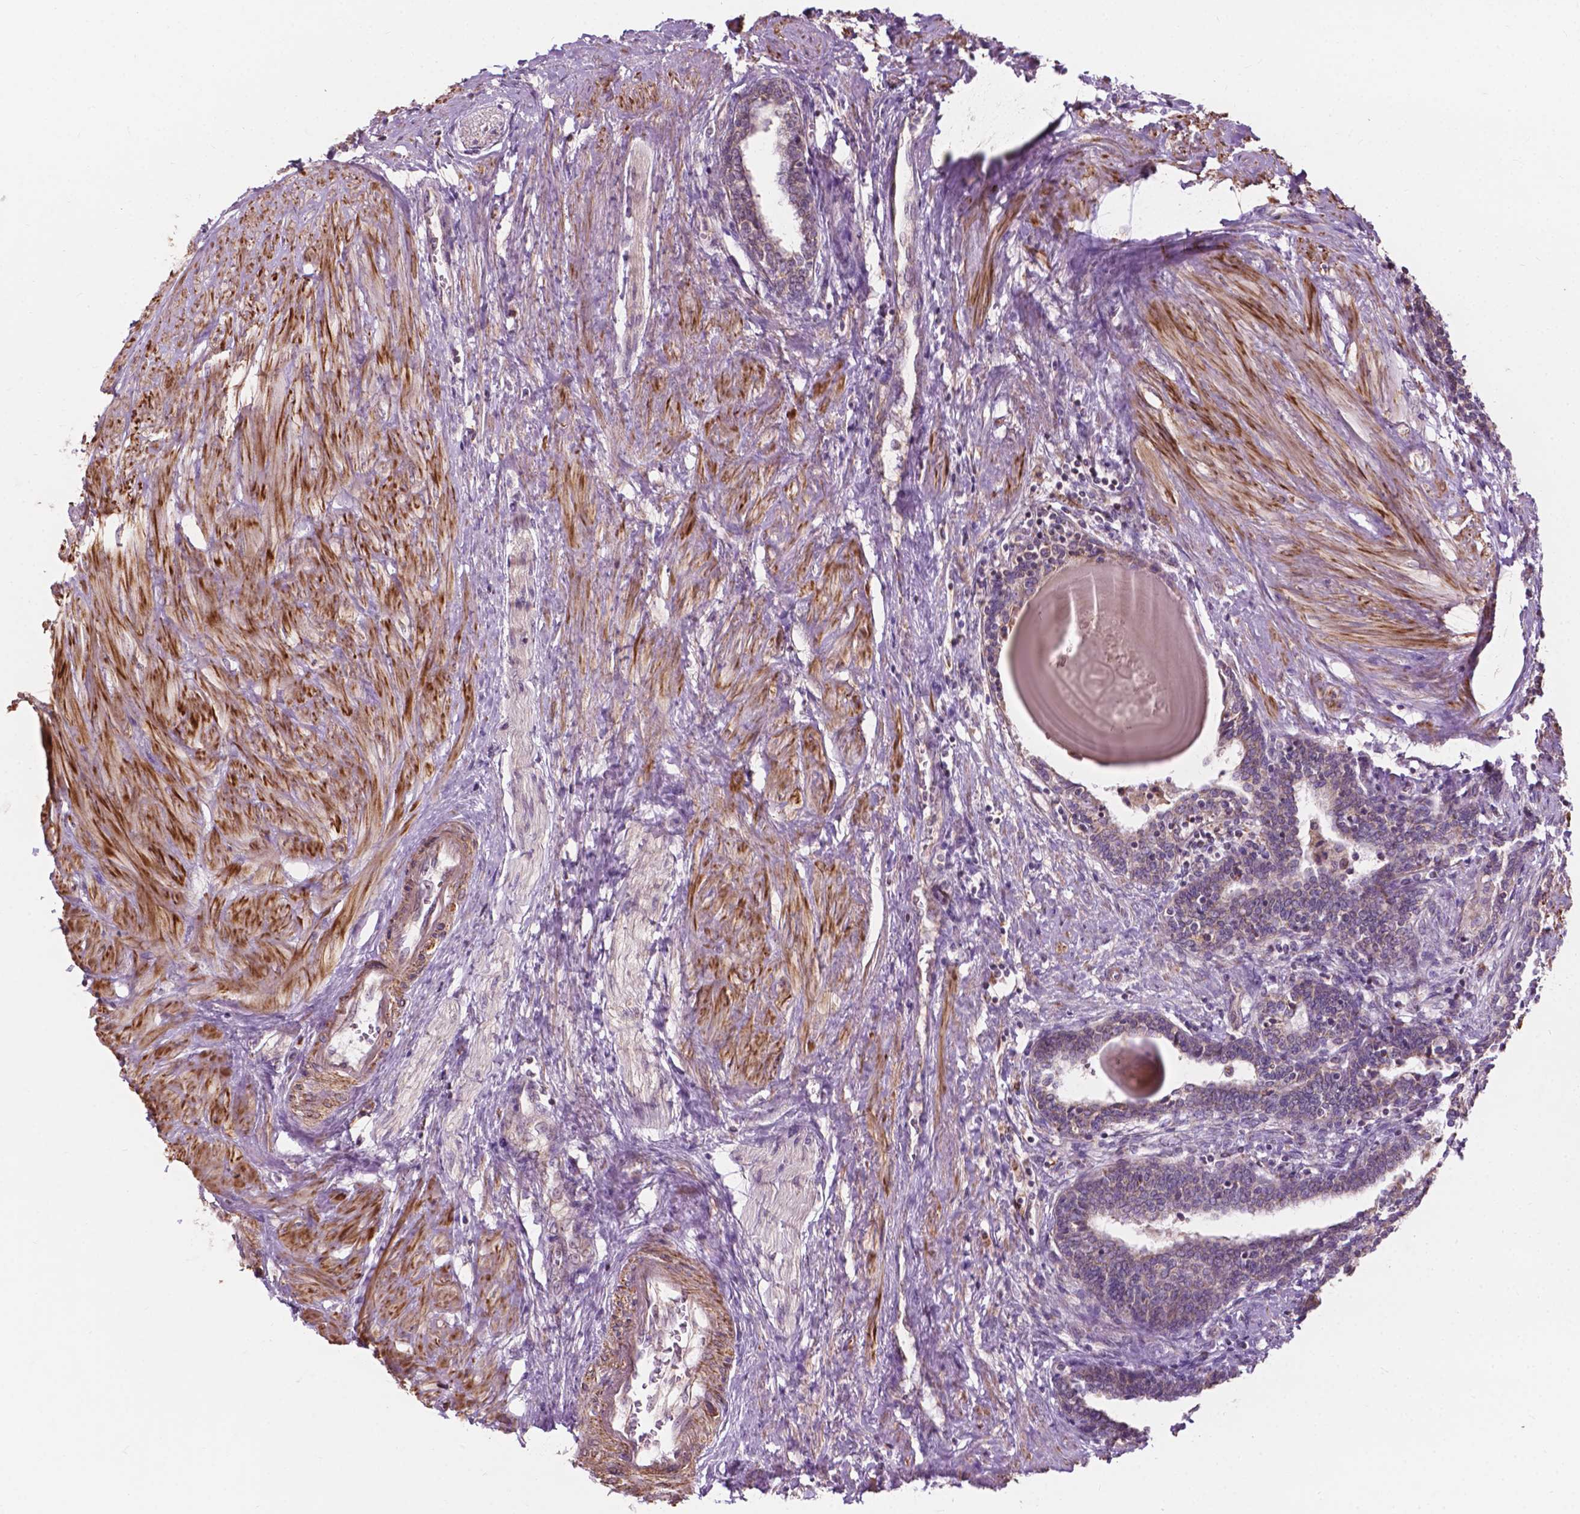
{"staining": {"intensity": "negative", "quantity": "none", "location": "none"}, "tissue": "prostate", "cell_type": "Glandular cells", "image_type": "normal", "snomed": [{"axis": "morphology", "description": "Normal tissue, NOS"}, {"axis": "topography", "description": "Prostate"}], "caption": "Image shows no protein staining in glandular cells of unremarkable prostate. The staining is performed using DAB brown chromogen with nuclei counter-stained in using hematoxylin.", "gene": "NDUFA10", "patient": {"sex": "male", "age": 55}}